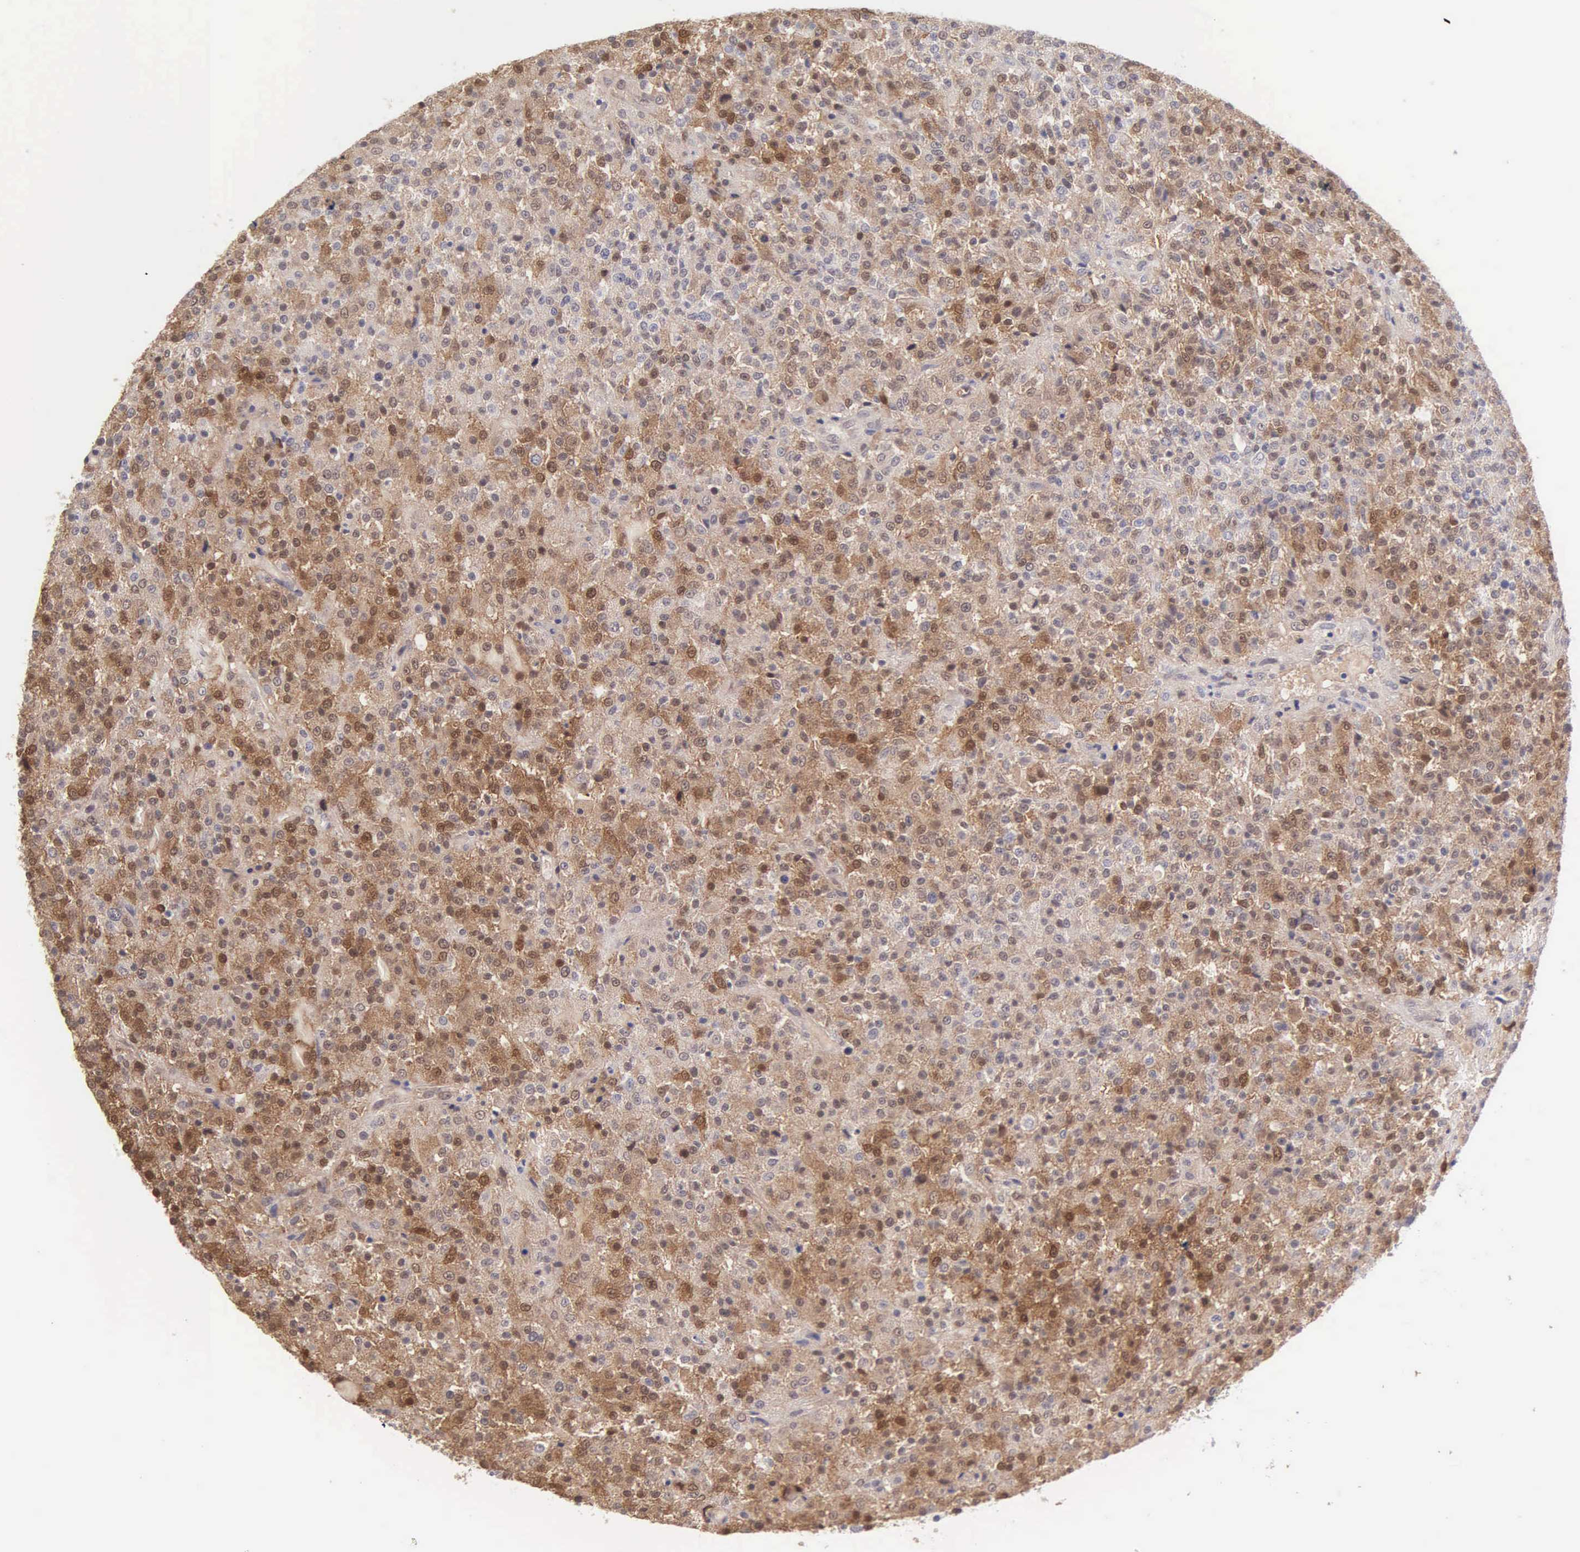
{"staining": {"intensity": "moderate", "quantity": "25%-75%", "location": "cytoplasmic/membranous"}, "tissue": "testis cancer", "cell_type": "Tumor cells", "image_type": "cancer", "snomed": [{"axis": "morphology", "description": "Seminoma, NOS"}, {"axis": "topography", "description": "Testis"}], "caption": "Immunohistochemistry photomicrograph of human testis cancer (seminoma) stained for a protein (brown), which demonstrates medium levels of moderate cytoplasmic/membranous positivity in about 25%-75% of tumor cells.", "gene": "BID", "patient": {"sex": "male", "age": 59}}